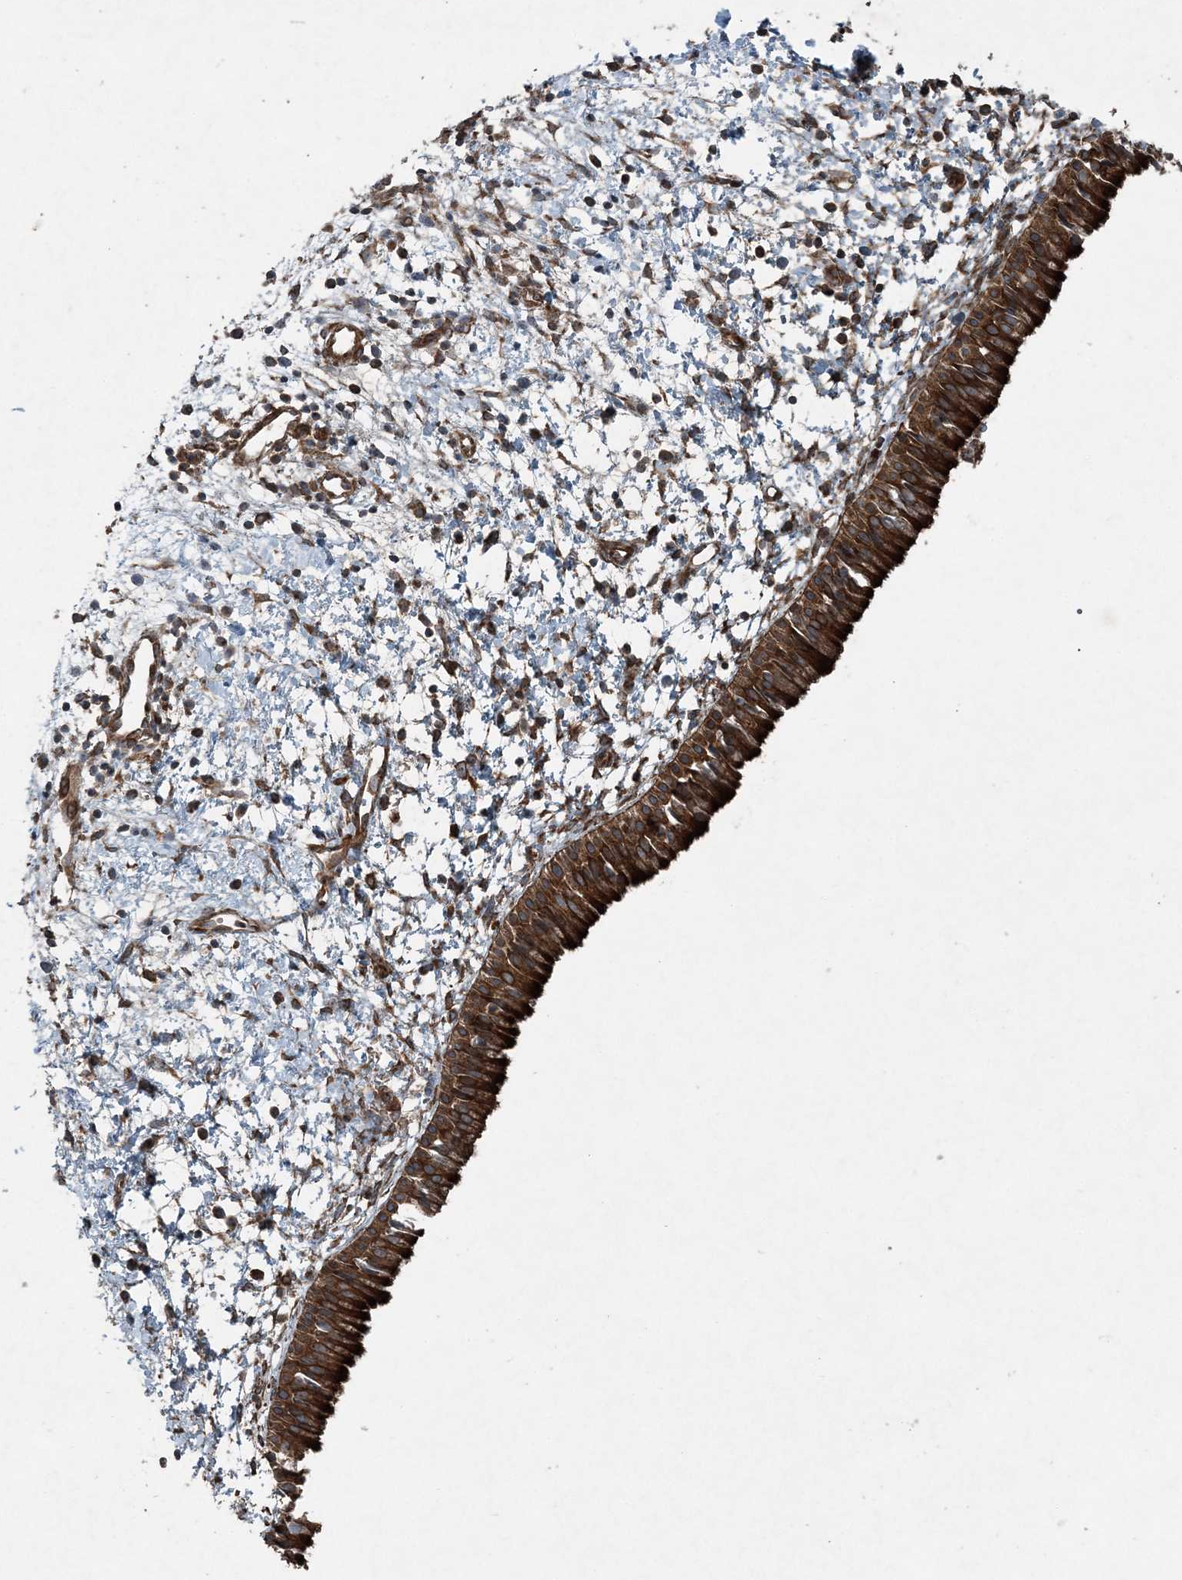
{"staining": {"intensity": "strong", "quantity": ">75%", "location": "cytoplasmic/membranous"}, "tissue": "nasopharynx", "cell_type": "Respiratory epithelial cells", "image_type": "normal", "snomed": [{"axis": "morphology", "description": "Normal tissue, NOS"}, {"axis": "topography", "description": "Nasopharynx"}], "caption": "This histopathology image shows benign nasopharynx stained with immunohistochemistry (IHC) to label a protein in brown. The cytoplasmic/membranous of respiratory epithelial cells show strong positivity for the protein. Nuclei are counter-stained blue.", "gene": "COPS7B", "patient": {"sex": "male", "age": 22}}